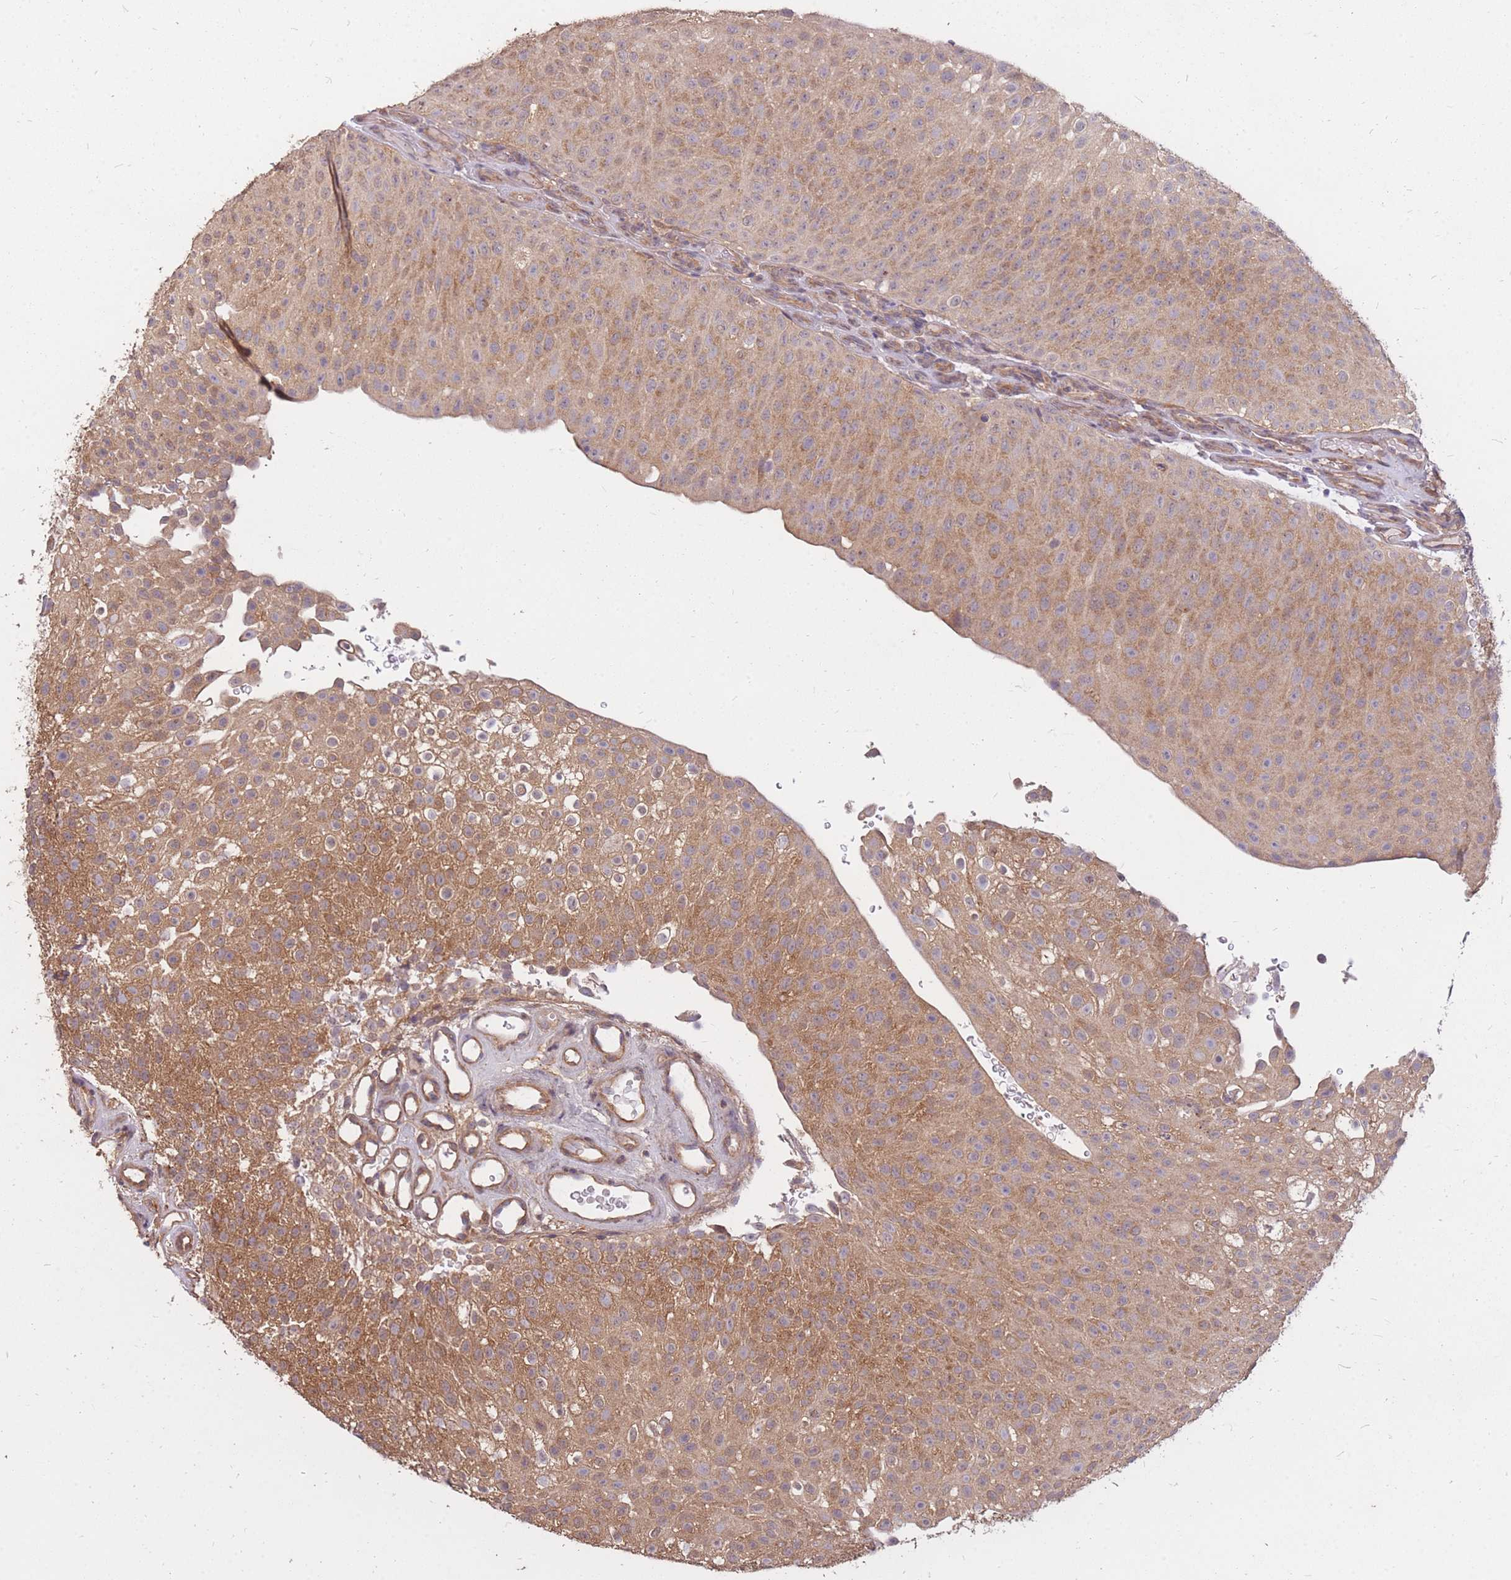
{"staining": {"intensity": "moderate", "quantity": ">75%", "location": "cytoplasmic/membranous"}, "tissue": "urothelial cancer", "cell_type": "Tumor cells", "image_type": "cancer", "snomed": [{"axis": "morphology", "description": "Urothelial carcinoma, Low grade"}, {"axis": "topography", "description": "Urinary bladder"}], "caption": "Protein expression analysis of urothelial cancer reveals moderate cytoplasmic/membranous positivity in approximately >75% of tumor cells. (DAB (3,3'-diaminobenzidine) = brown stain, brightfield microscopy at high magnification).", "gene": "DYNC1LI2", "patient": {"sex": "male", "age": 78}}